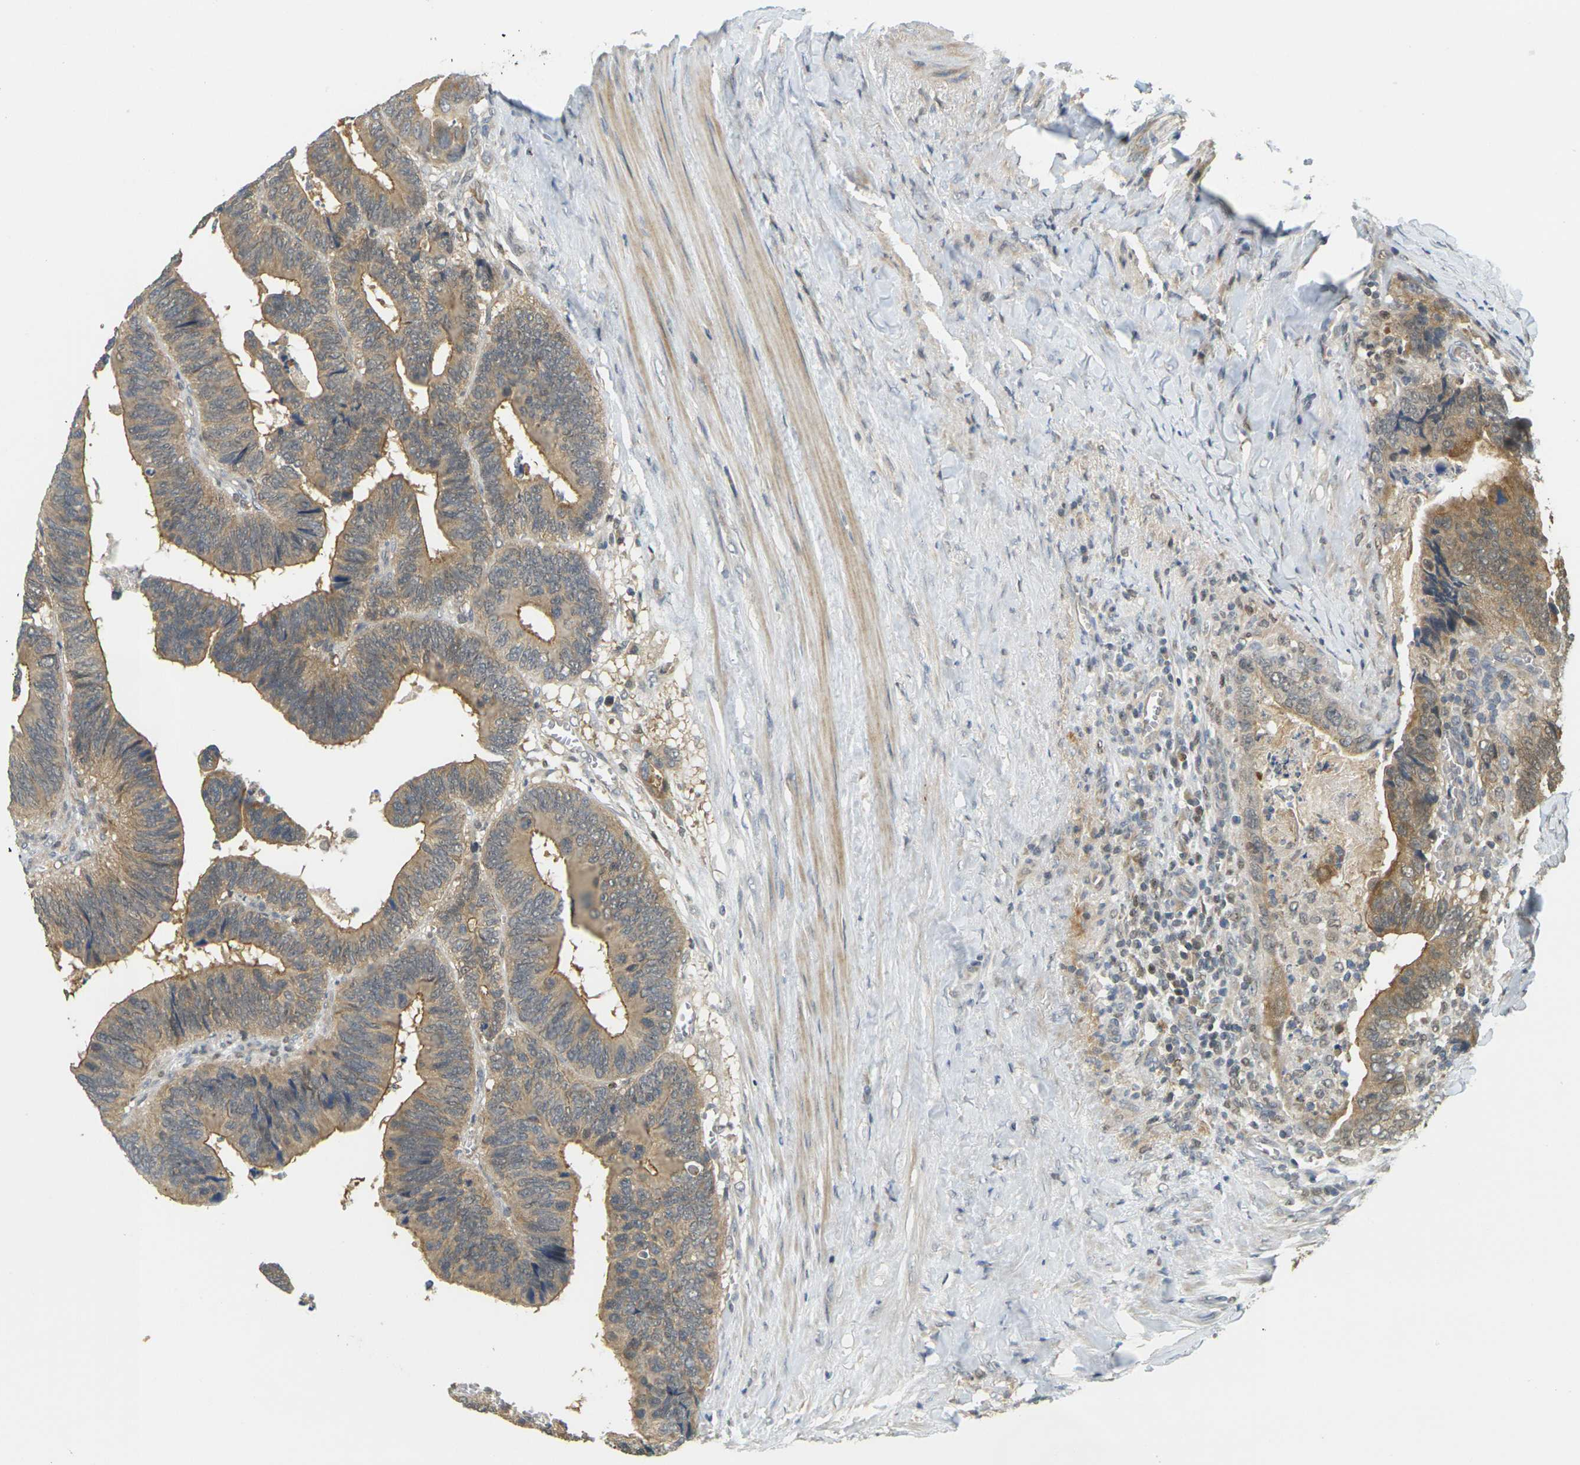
{"staining": {"intensity": "moderate", "quantity": ">75%", "location": "cytoplasmic/membranous"}, "tissue": "colorectal cancer", "cell_type": "Tumor cells", "image_type": "cancer", "snomed": [{"axis": "morphology", "description": "Adenocarcinoma, NOS"}, {"axis": "topography", "description": "Colon"}], "caption": "Approximately >75% of tumor cells in human colorectal cancer (adenocarcinoma) display moderate cytoplasmic/membranous protein staining as visualized by brown immunohistochemical staining.", "gene": "KLHL8", "patient": {"sex": "male", "age": 72}}